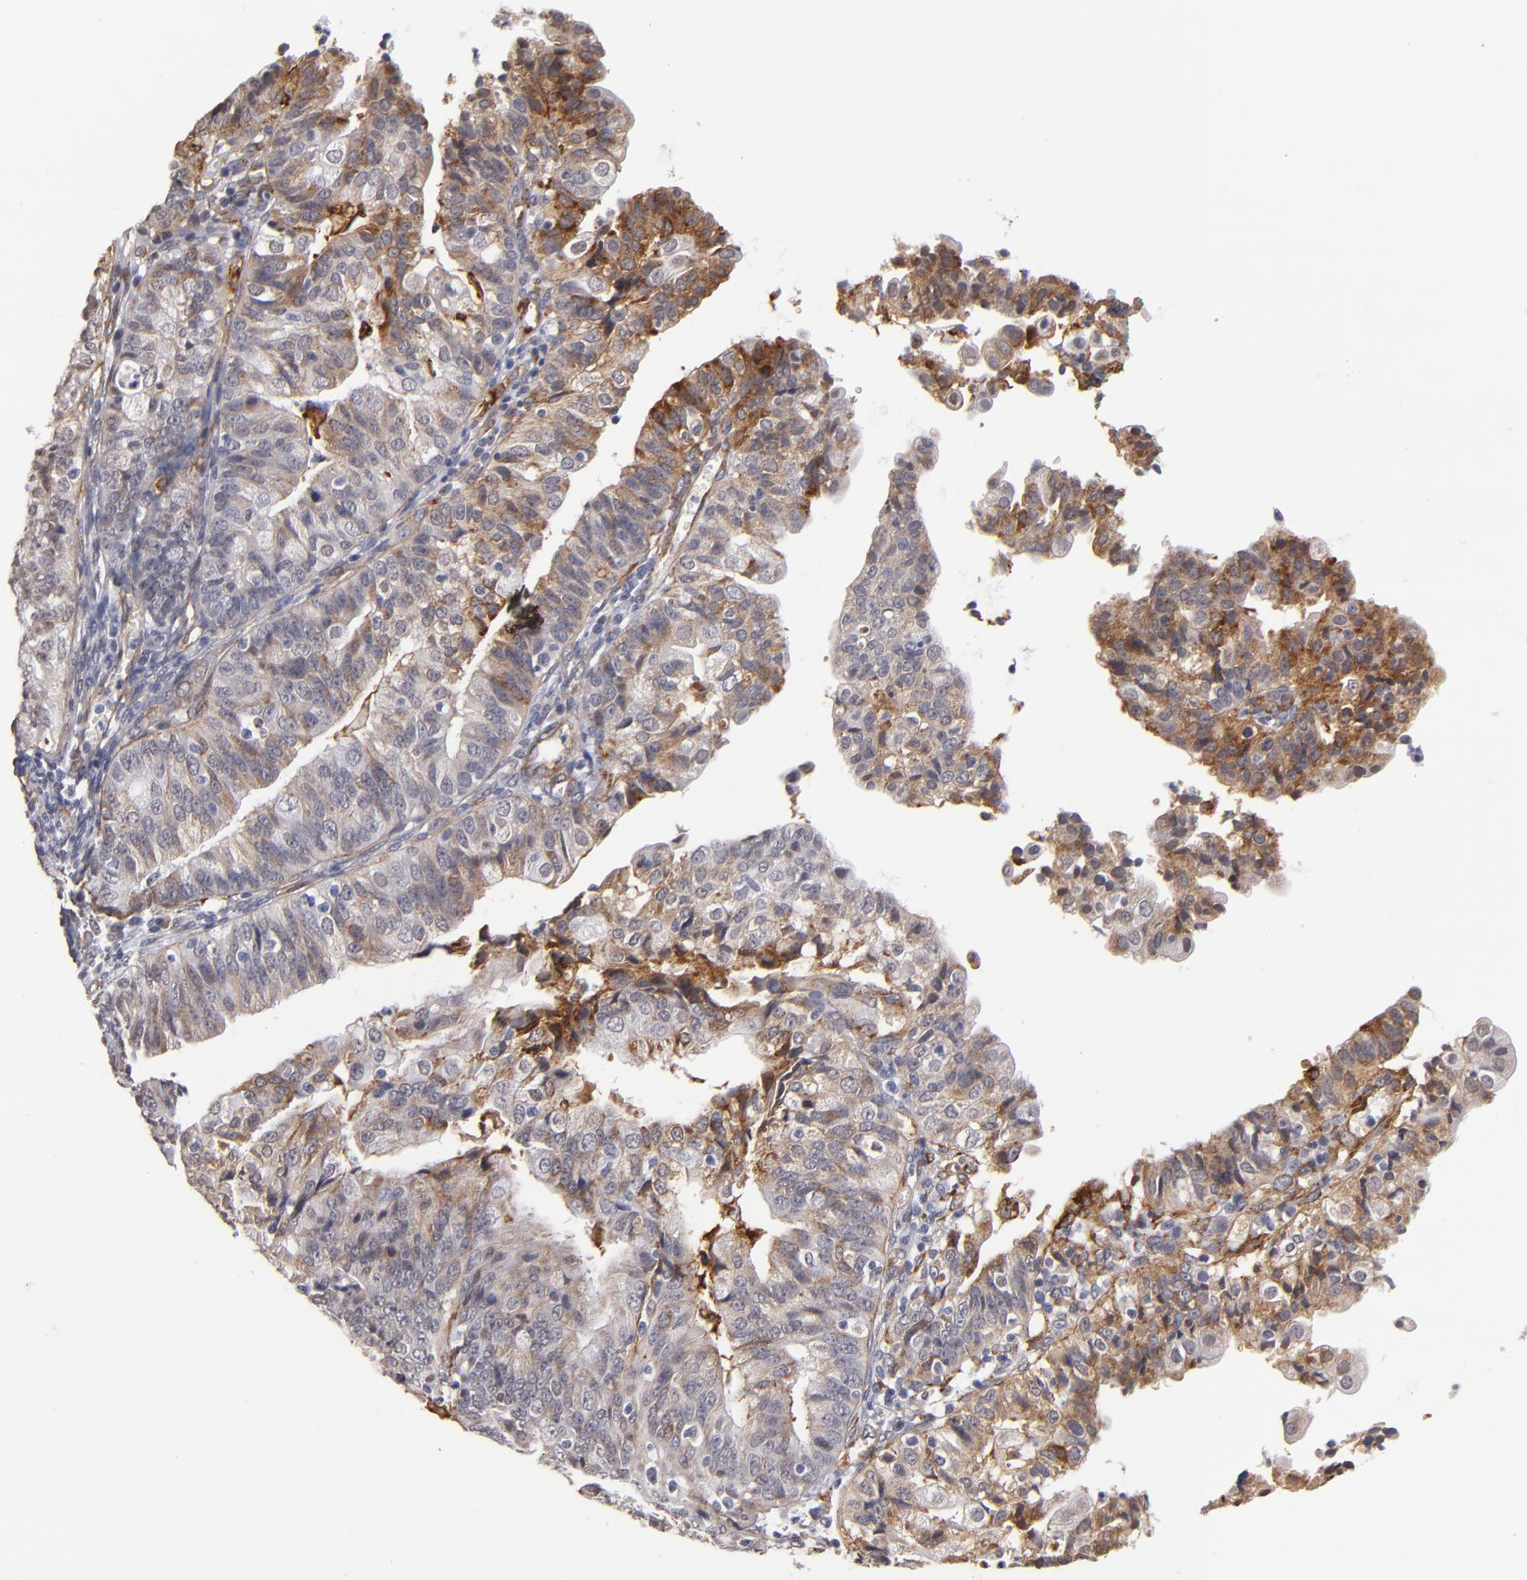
{"staining": {"intensity": "moderate", "quantity": "<25%", "location": "cytoplasmic/membranous"}, "tissue": "endometrial cancer", "cell_type": "Tumor cells", "image_type": "cancer", "snomed": [{"axis": "morphology", "description": "Adenocarcinoma, NOS"}, {"axis": "topography", "description": "Endometrium"}], "caption": "Tumor cells demonstrate moderate cytoplasmic/membranous positivity in about <25% of cells in endometrial cancer. (Stains: DAB (3,3'-diaminobenzidine) in brown, nuclei in blue, Microscopy: brightfield microscopy at high magnification).", "gene": "LAMC1", "patient": {"sex": "female", "age": 56}}